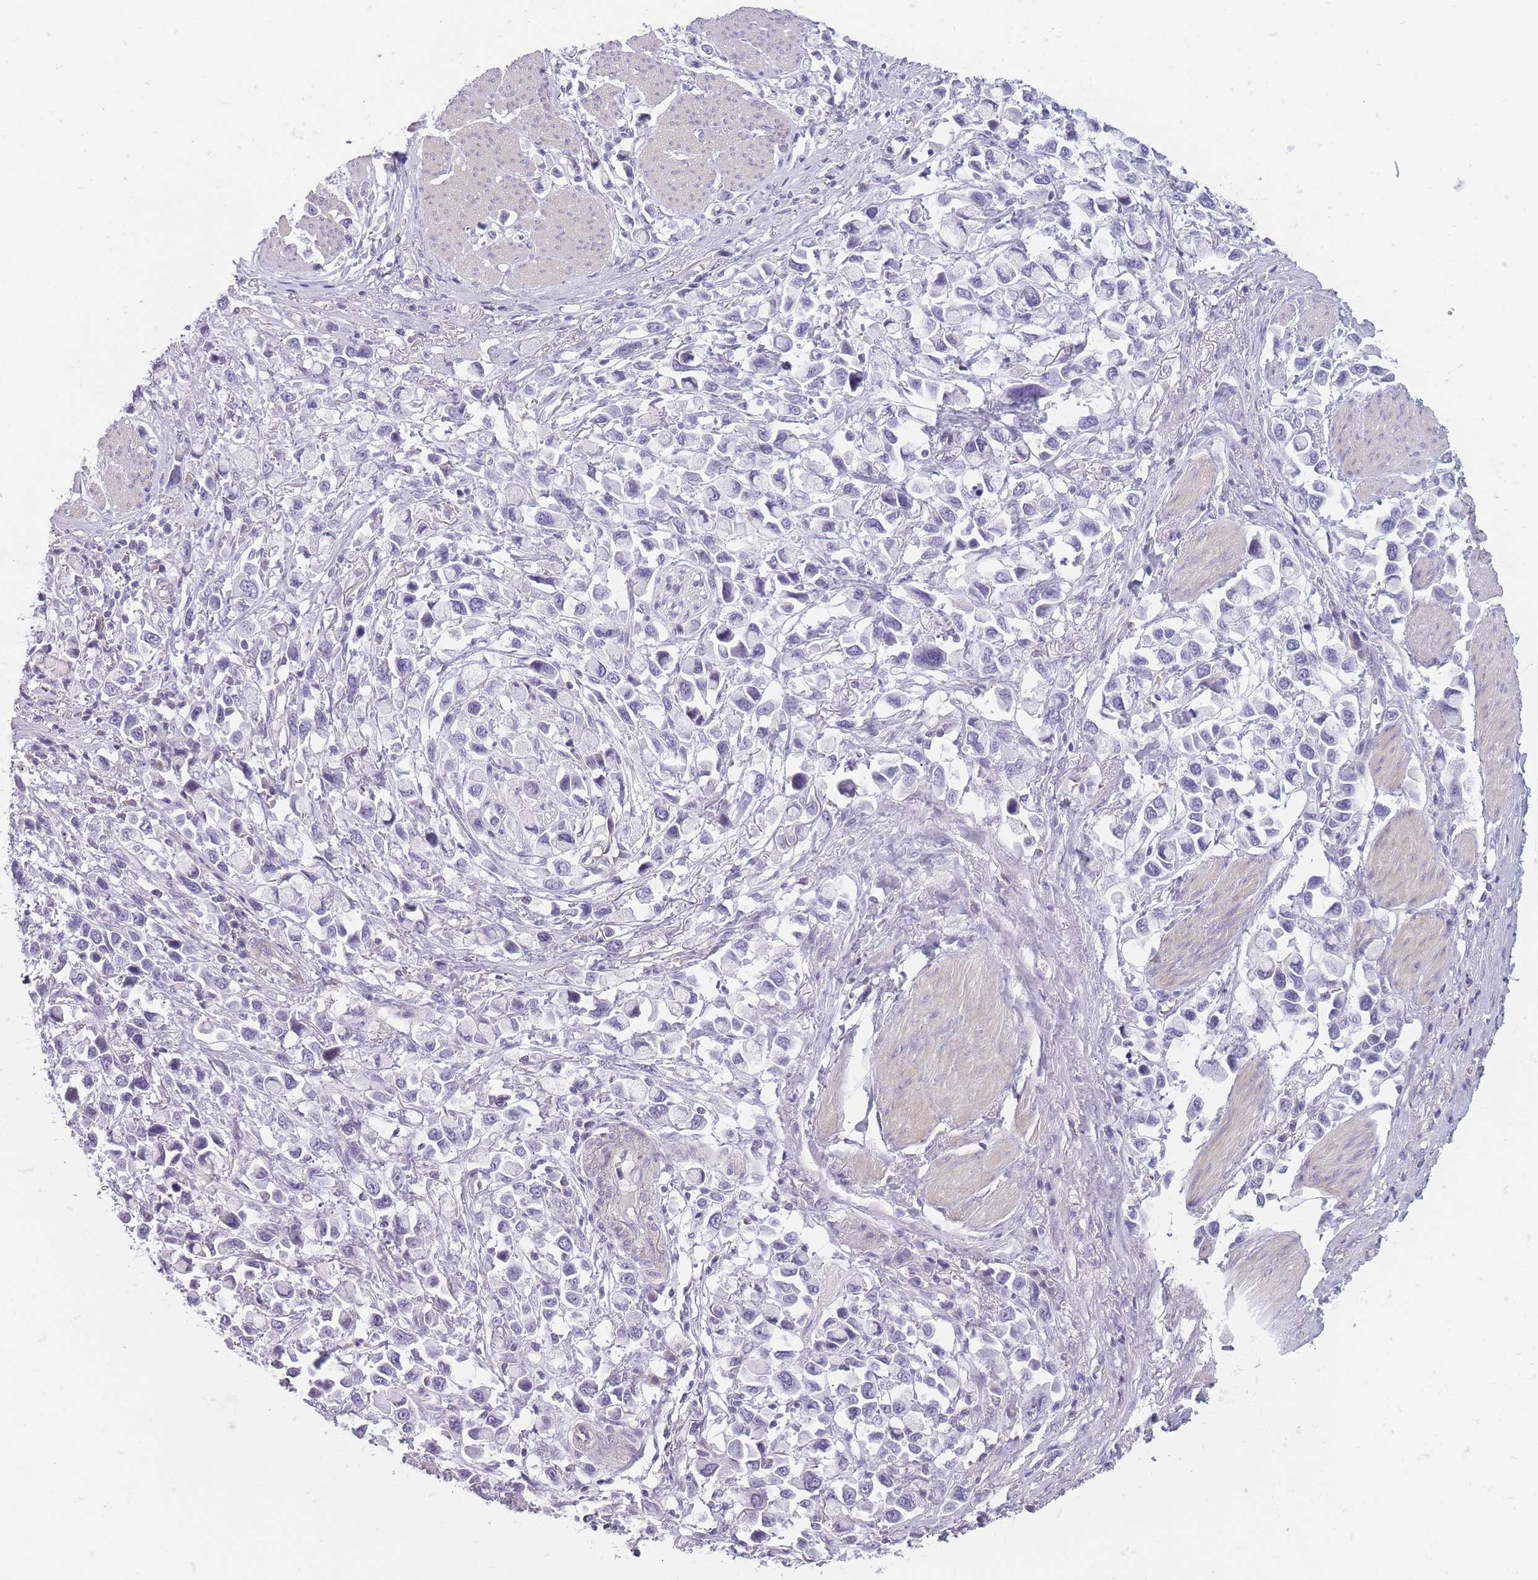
{"staining": {"intensity": "negative", "quantity": "none", "location": "none"}, "tissue": "stomach cancer", "cell_type": "Tumor cells", "image_type": "cancer", "snomed": [{"axis": "morphology", "description": "Adenocarcinoma, NOS"}, {"axis": "topography", "description": "Stomach"}], "caption": "Immunohistochemistry (IHC) histopathology image of neoplastic tissue: adenocarcinoma (stomach) stained with DAB (3,3'-diaminobenzidine) shows no significant protein expression in tumor cells. (DAB (3,3'-diaminobenzidine) immunohistochemistry (IHC) visualized using brightfield microscopy, high magnification).", "gene": "GGT1", "patient": {"sex": "female", "age": 81}}